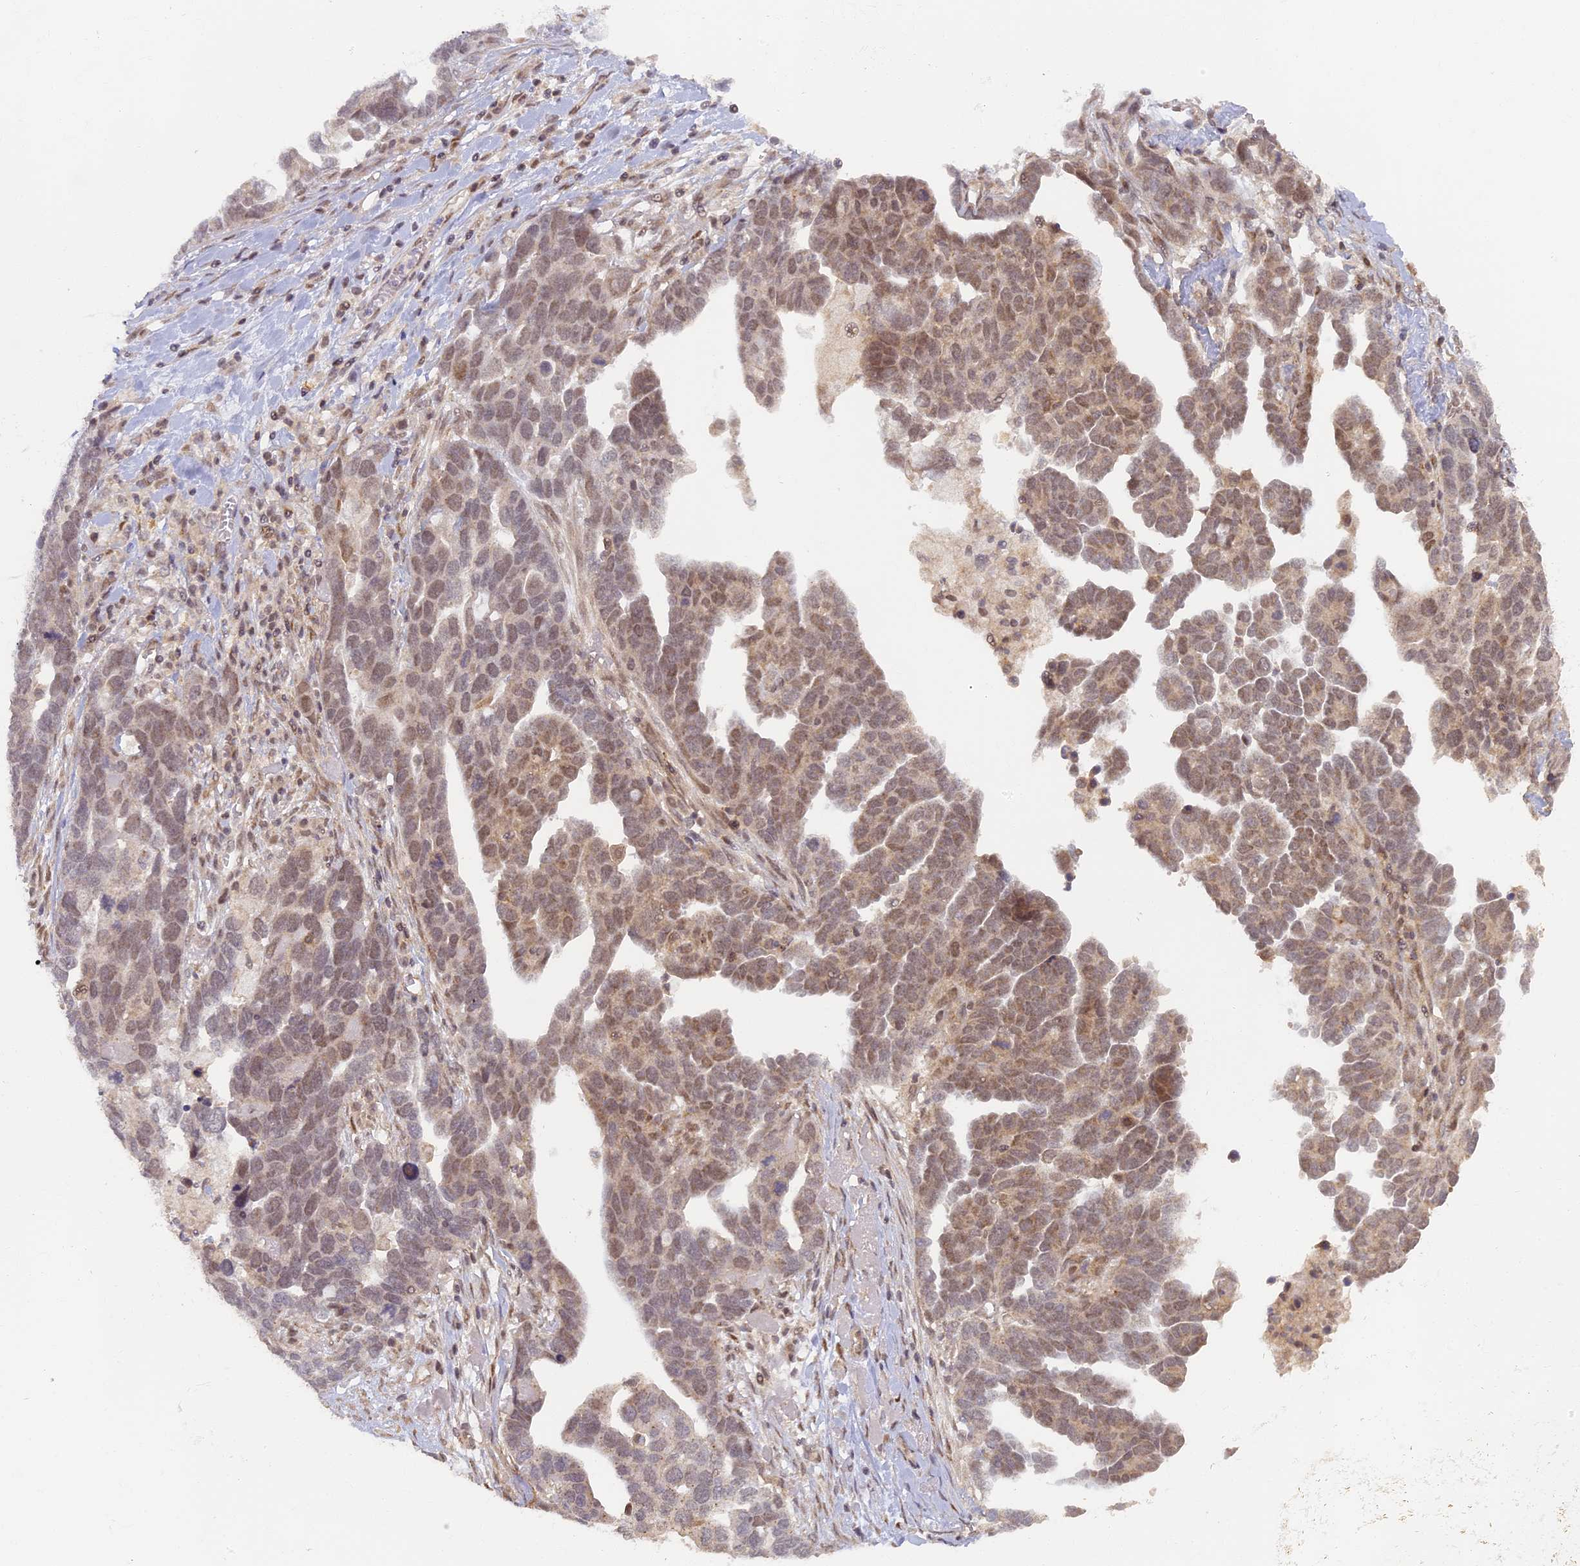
{"staining": {"intensity": "moderate", "quantity": ">75%", "location": "nuclear"}, "tissue": "ovarian cancer", "cell_type": "Tumor cells", "image_type": "cancer", "snomed": [{"axis": "morphology", "description": "Cystadenocarcinoma, serous, NOS"}, {"axis": "topography", "description": "Ovary"}], "caption": "Serous cystadenocarcinoma (ovarian) stained for a protein (brown) displays moderate nuclear positive staining in approximately >75% of tumor cells.", "gene": "MYBL2", "patient": {"sex": "female", "age": 54}}